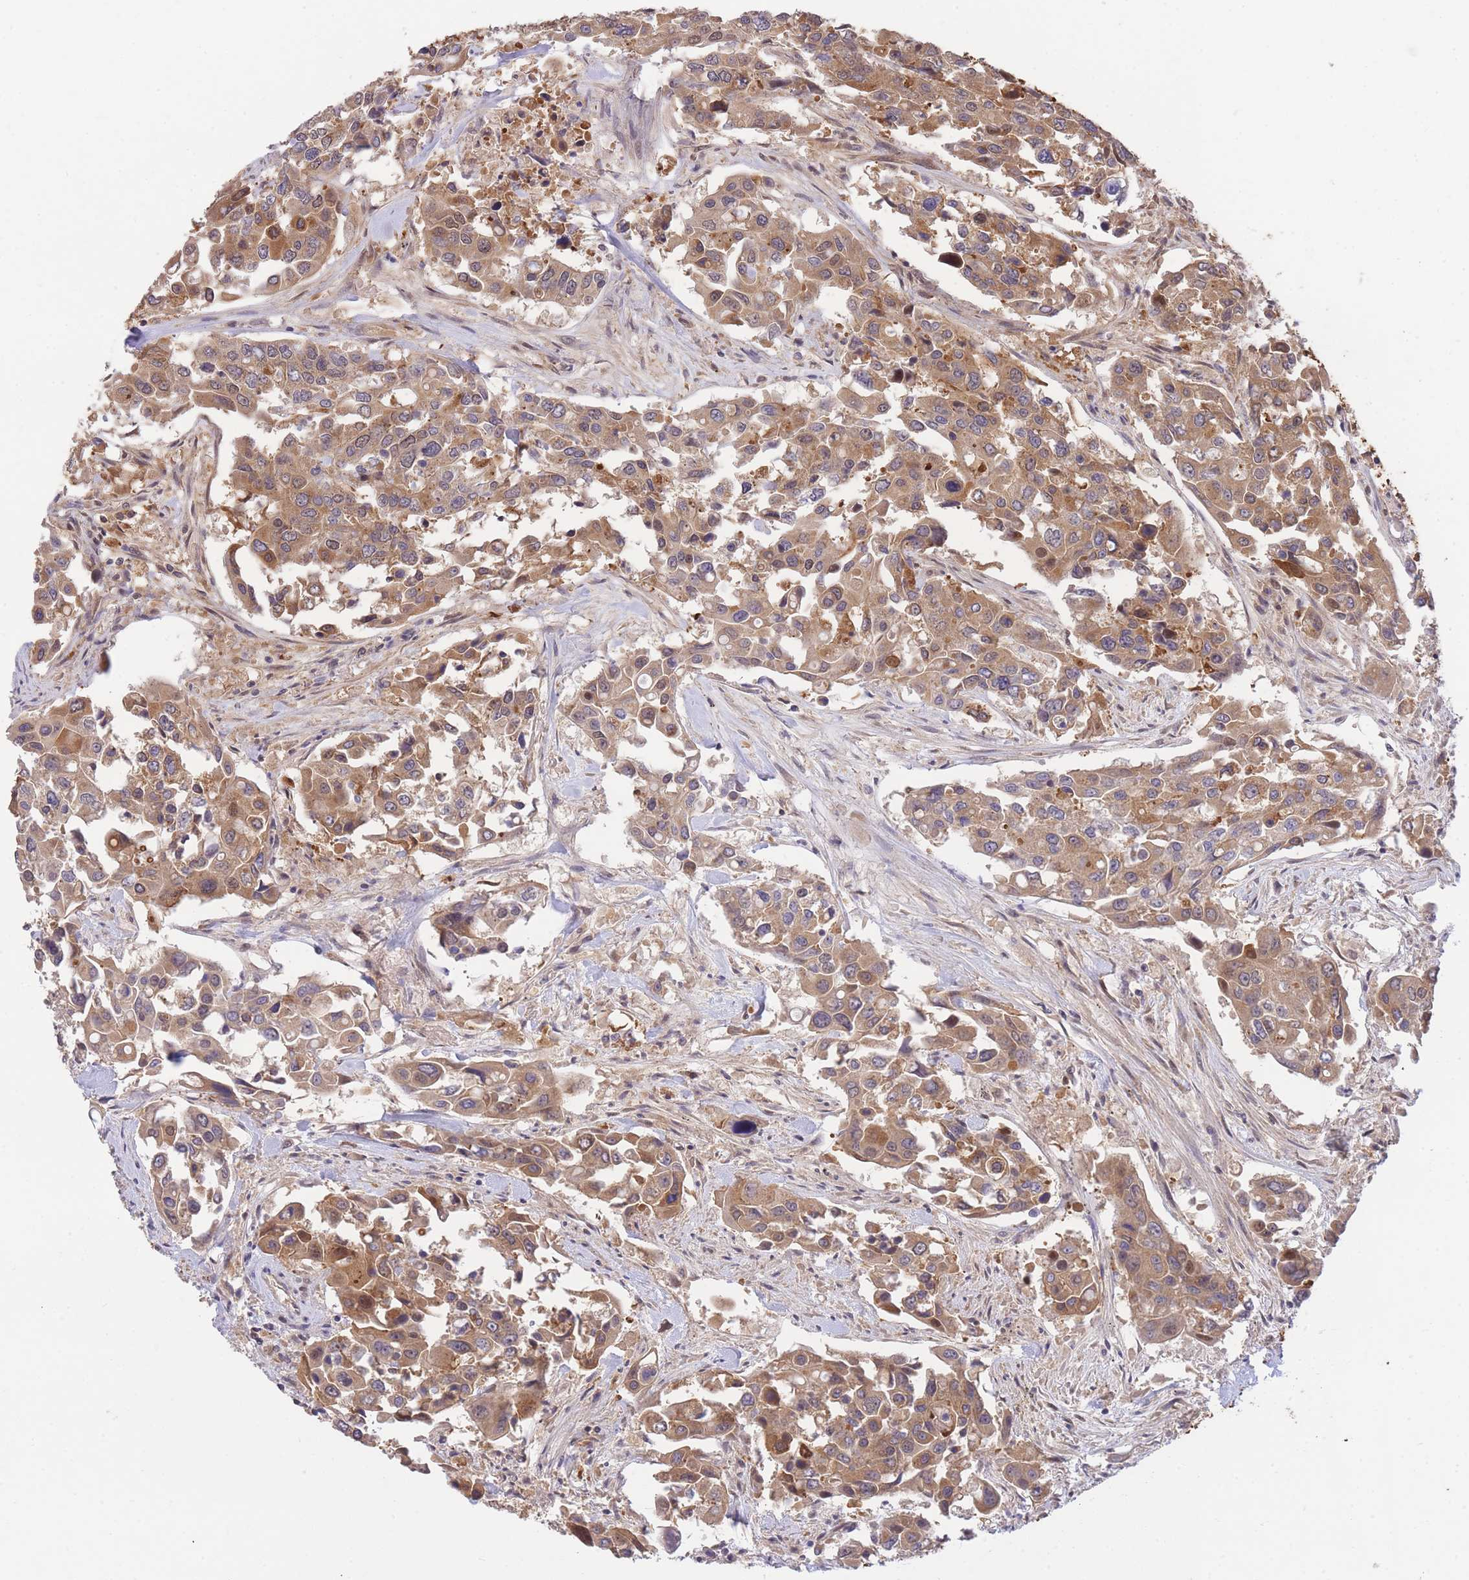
{"staining": {"intensity": "moderate", "quantity": ">75%", "location": "cytoplasmic/membranous"}, "tissue": "colorectal cancer", "cell_type": "Tumor cells", "image_type": "cancer", "snomed": [{"axis": "morphology", "description": "Adenocarcinoma, NOS"}, {"axis": "topography", "description": "Colon"}], "caption": "This is an image of immunohistochemistry (IHC) staining of adenocarcinoma (colorectal), which shows moderate positivity in the cytoplasmic/membranous of tumor cells.", "gene": "EXOSC8", "patient": {"sex": "male", "age": 77}}